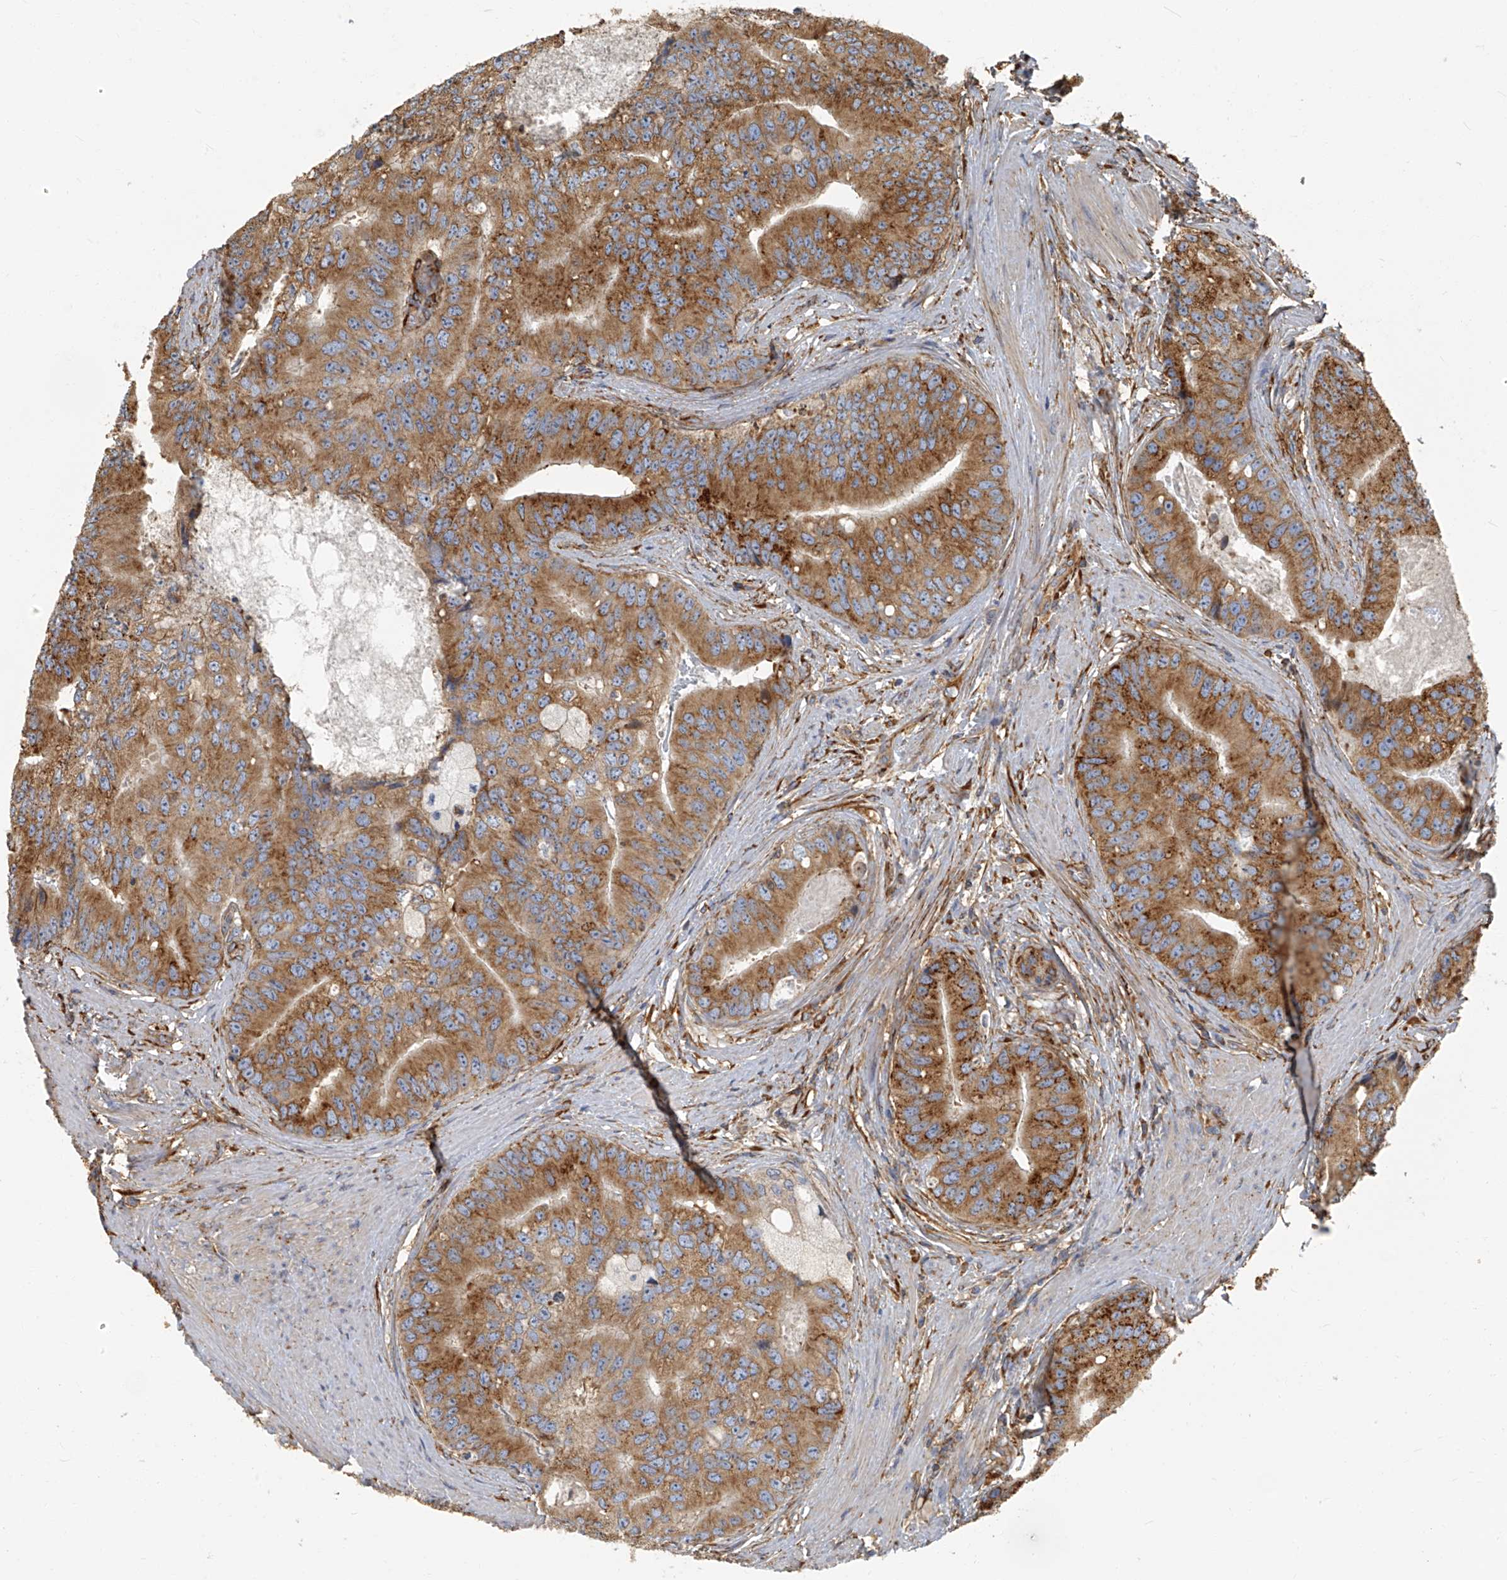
{"staining": {"intensity": "moderate", "quantity": ">75%", "location": "cytoplasmic/membranous"}, "tissue": "prostate cancer", "cell_type": "Tumor cells", "image_type": "cancer", "snomed": [{"axis": "morphology", "description": "Adenocarcinoma, High grade"}, {"axis": "topography", "description": "Prostate"}], "caption": "Approximately >75% of tumor cells in human prostate cancer (adenocarcinoma (high-grade)) exhibit moderate cytoplasmic/membranous protein positivity as visualized by brown immunohistochemical staining.", "gene": "SEPTIN7", "patient": {"sex": "male", "age": 70}}